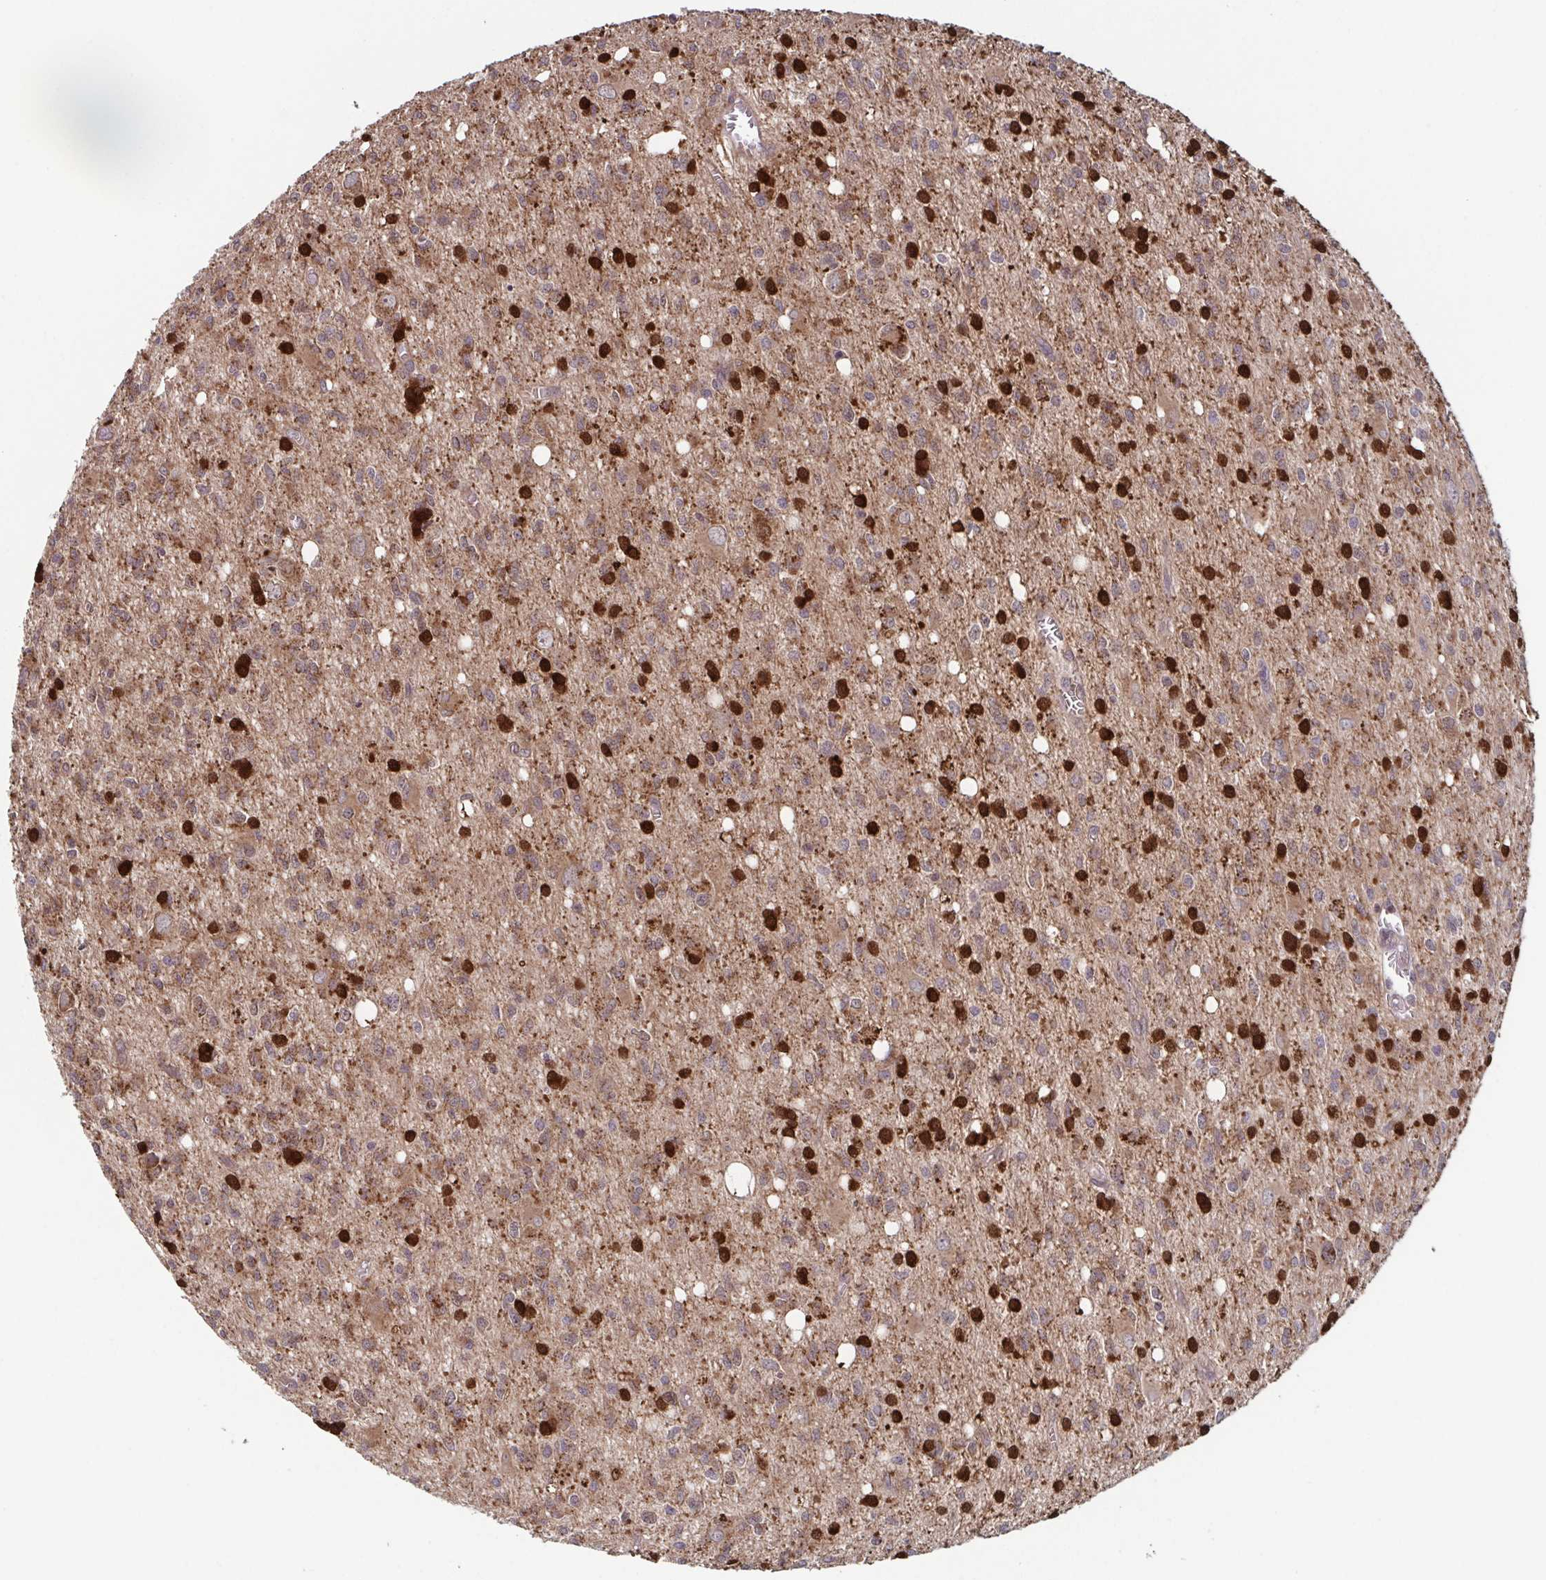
{"staining": {"intensity": "strong", "quantity": "<25%", "location": "cytoplasmic/membranous,nuclear"}, "tissue": "glioma", "cell_type": "Tumor cells", "image_type": "cancer", "snomed": [{"axis": "morphology", "description": "Glioma, malignant, Low grade"}, {"axis": "topography", "description": "Brain"}], "caption": "Malignant glioma (low-grade) was stained to show a protein in brown. There is medium levels of strong cytoplasmic/membranous and nuclear expression in approximately <25% of tumor cells.", "gene": "TTC19", "patient": {"sex": "male", "age": 64}}